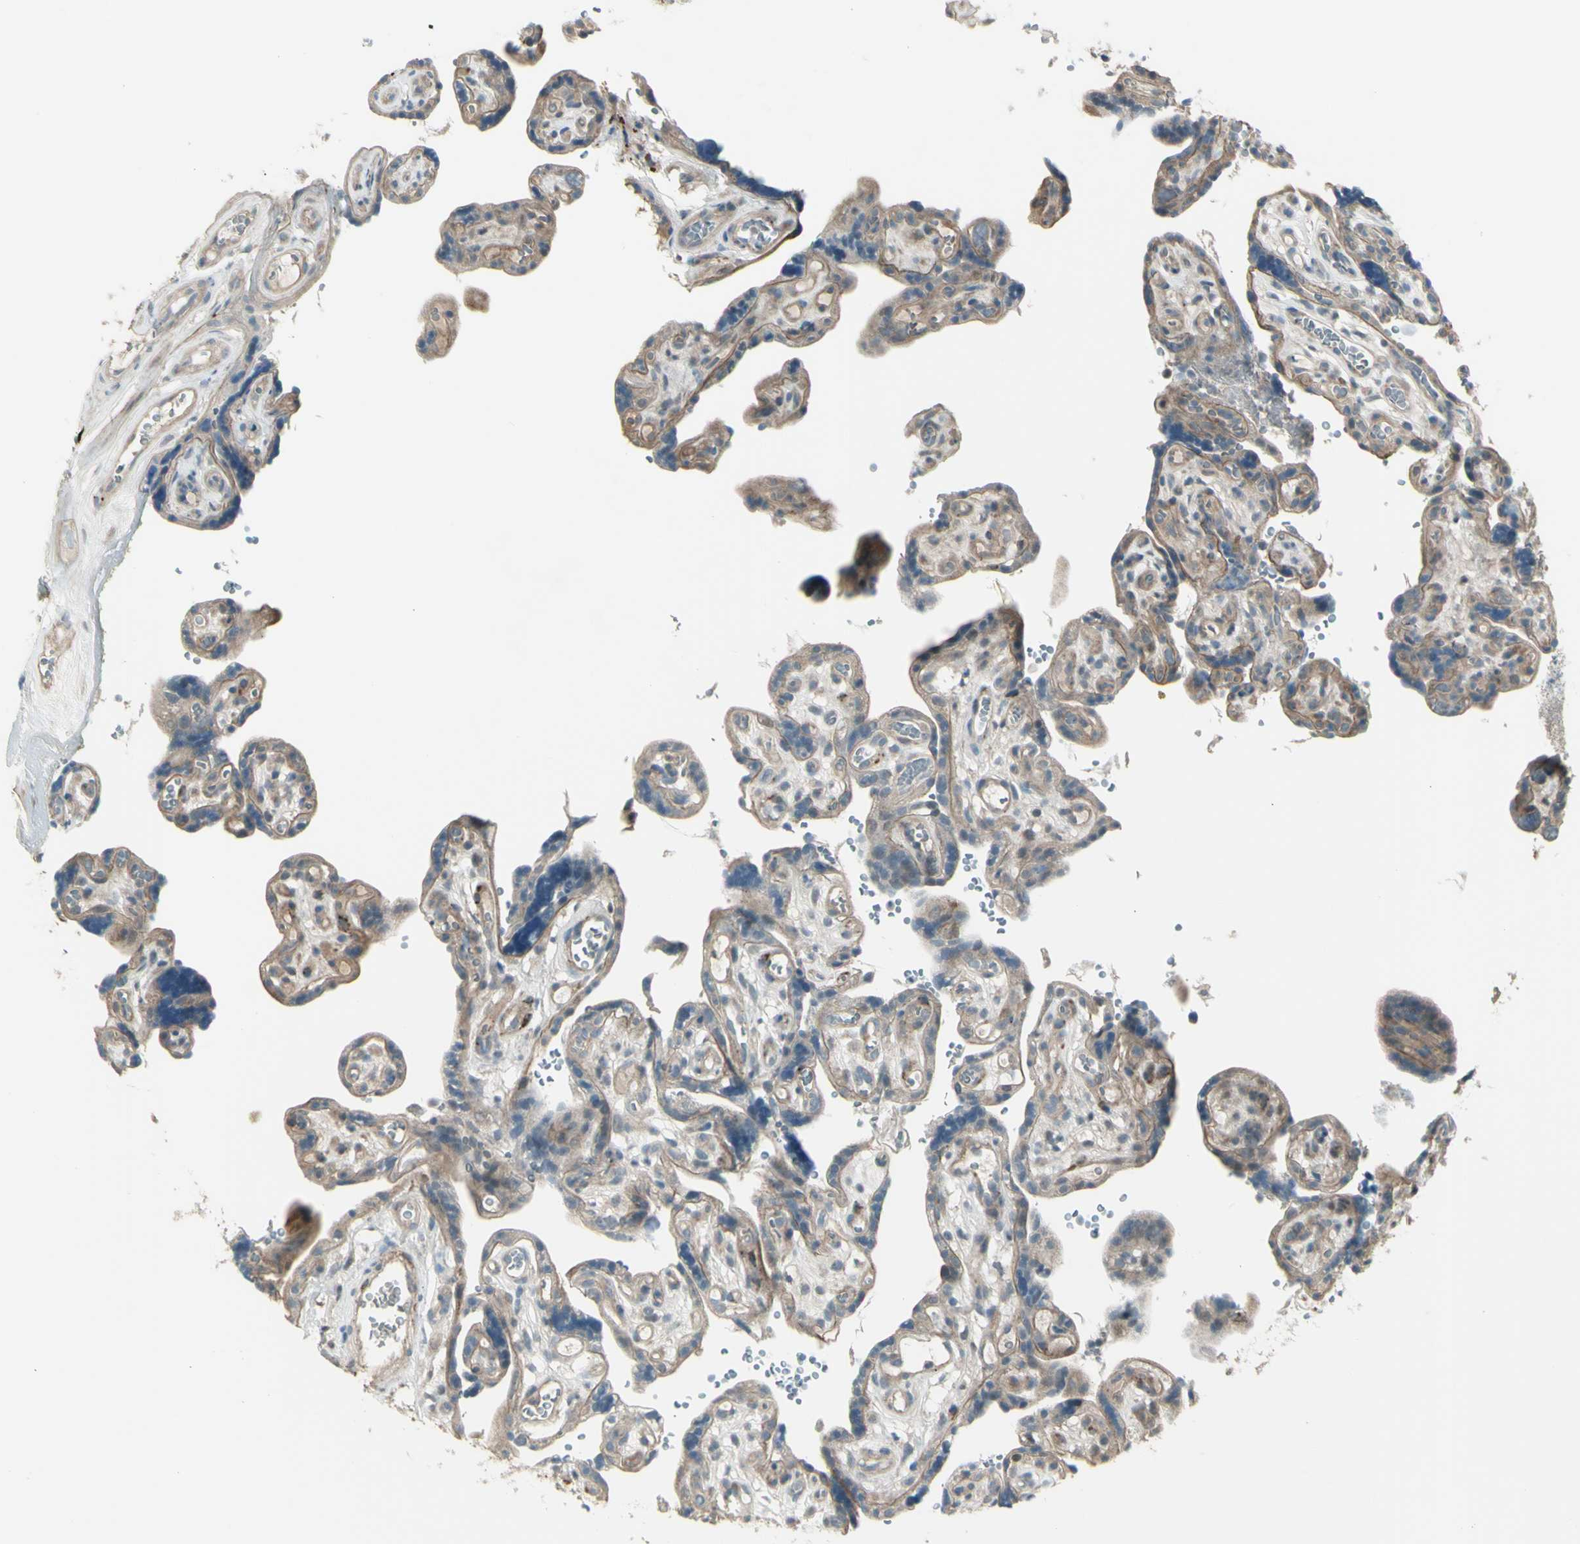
{"staining": {"intensity": "weak", "quantity": "25%-75%", "location": "cytoplasmic/membranous"}, "tissue": "placenta", "cell_type": "Decidual cells", "image_type": "normal", "snomed": [{"axis": "morphology", "description": "Normal tissue, NOS"}, {"axis": "topography", "description": "Placenta"}], "caption": "This histopathology image exhibits IHC staining of benign placenta, with low weak cytoplasmic/membranous staining in about 25%-75% of decidual cells.", "gene": "OSTM1", "patient": {"sex": "female", "age": 30}}